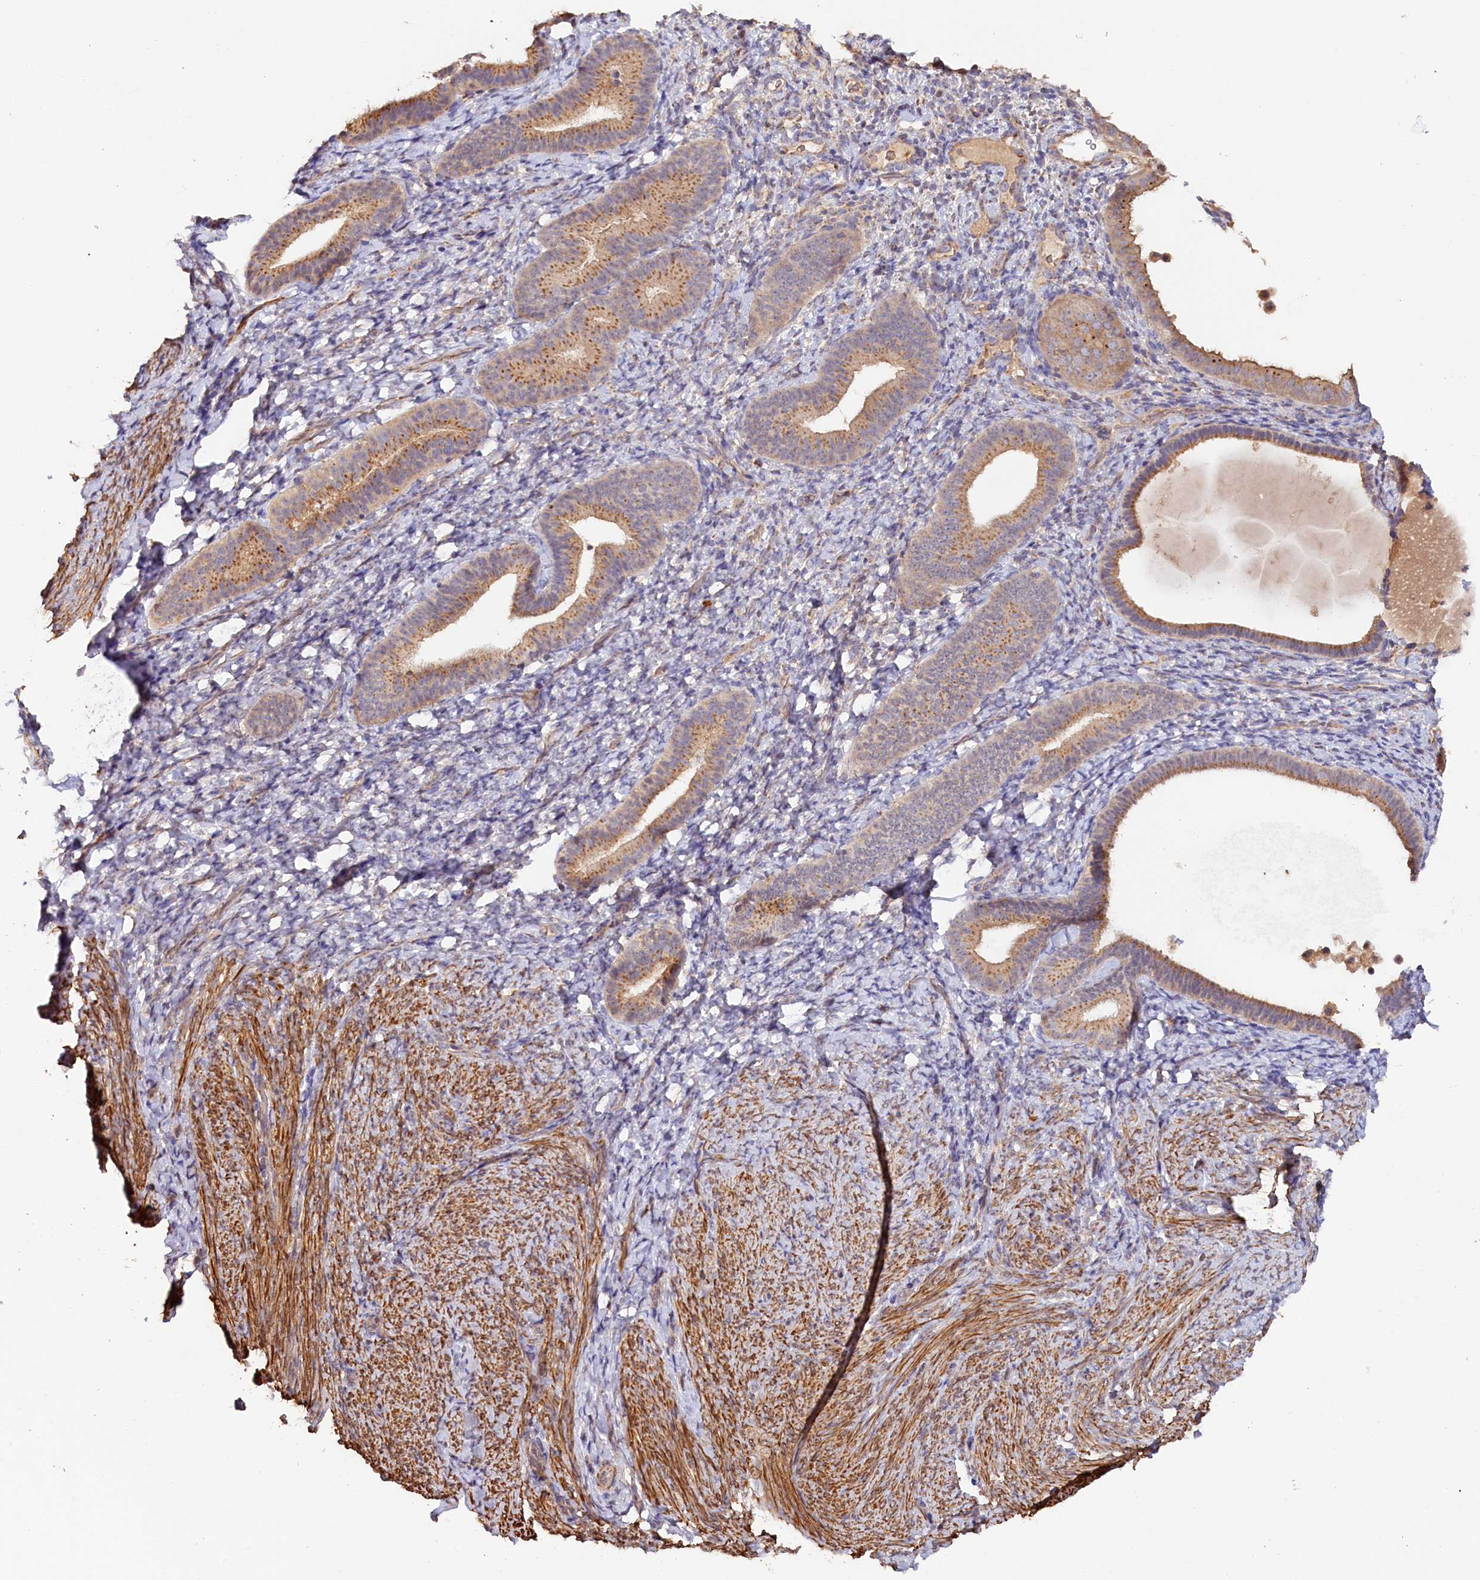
{"staining": {"intensity": "moderate", "quantity": "<25%", "location": "cytoplasmic/membranous"}, "tissue": "endometrium", "cell_type": "Cells in endometrial stroma", "image_type": "normal", "snomed": [{"axis": "morphology", "description": "Normal tissue, NOS"}, {"axis": "topography", "description": "Endometrium"}], "caption": "High-magnification brightfield microscopy of benign endometrium stained with DAB (3,3'-diaminobenzidine) (brown) and counterstained with hematoxylin (blue). cells in endometrial stroma exhibit moderate cytoplasmic/membranous expression is present in about<25% of cells.", "gene": "TANGO6", "patient": {"sex": "female", "age": 65}}